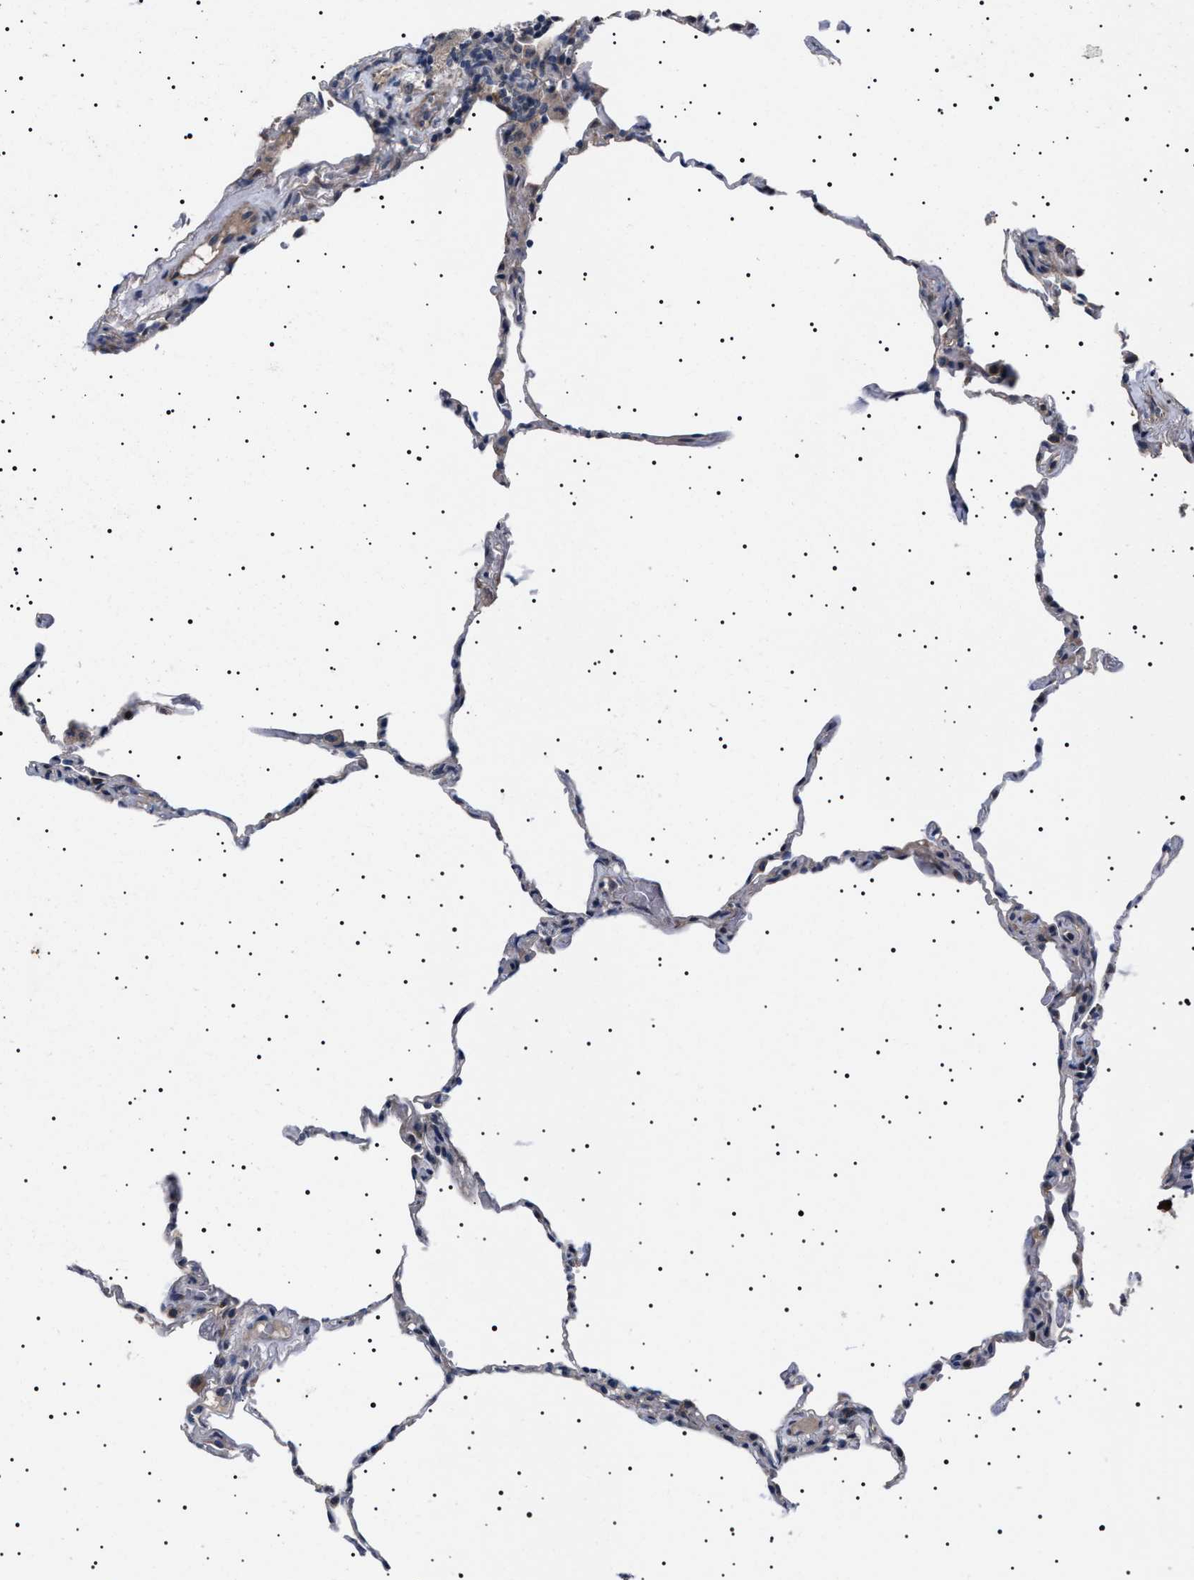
{"staining": {"intensity": "negative", "quantity": "none", "location": "none"}, "tissue": "lung", "cell_type": "Alveolar cells", "image_type": "normal", "snomed": [{"axis": "morphology", "description": "Normal tissue, NOS"}, {"axis": "topography", "description": "Lung"}], "caption": "A high-resolution micrograph shows immunohistochemistry (IHC) staining of unremarkable lung, which displays no significant staining in alveolar cells. (Stains: DAB (3,3'-diaminobenzidine) IHC with hematoxylin counter stain, Microscopy: brightfield microscopy at high magnification).", "gene": "PTRH1", "patient": {"sex": "male", "age": 59}}